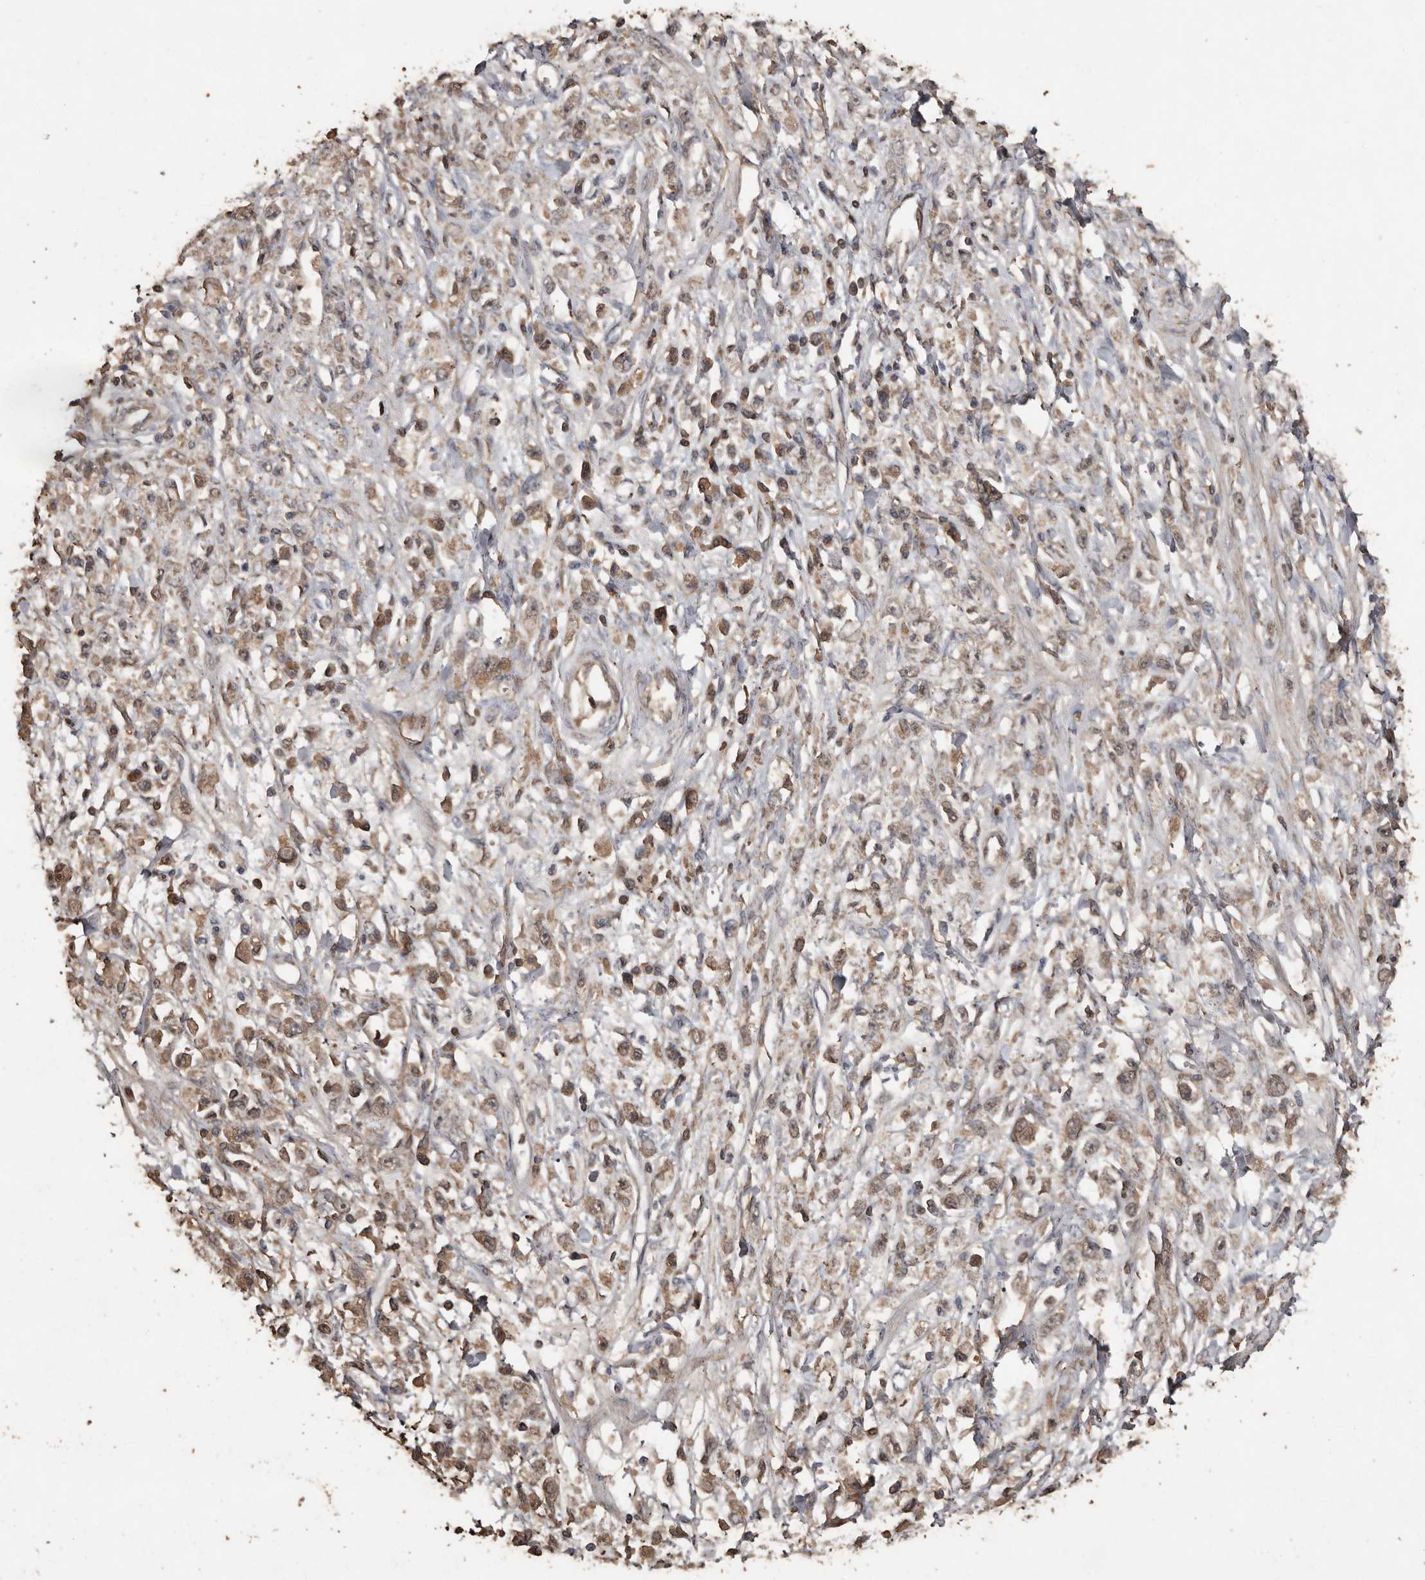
{"staining": {"intensity": "weak", "quantity": ">75%", "location": "cytoplasmic/membranous"}, "tissue": "stomach cancer", "cell_type": "Tumor cells", "image_type": "cancer", "snomed": [{"axis": "morphology", "description": "Adenocarcinoma, NOS"}, {"axis": "topography", "description": "Stomach"}], "caption": "Protein expression analysis of stomach cancer (adenocarcinoma) exhibits weak cytoplasmic/membranous expression in about >75% of tumor cells. (DAB IHC, brown staining for protein, blue staining for nuclei).", "gene": "RANBP17", "patient": {"sex": "female", "age": 59}}